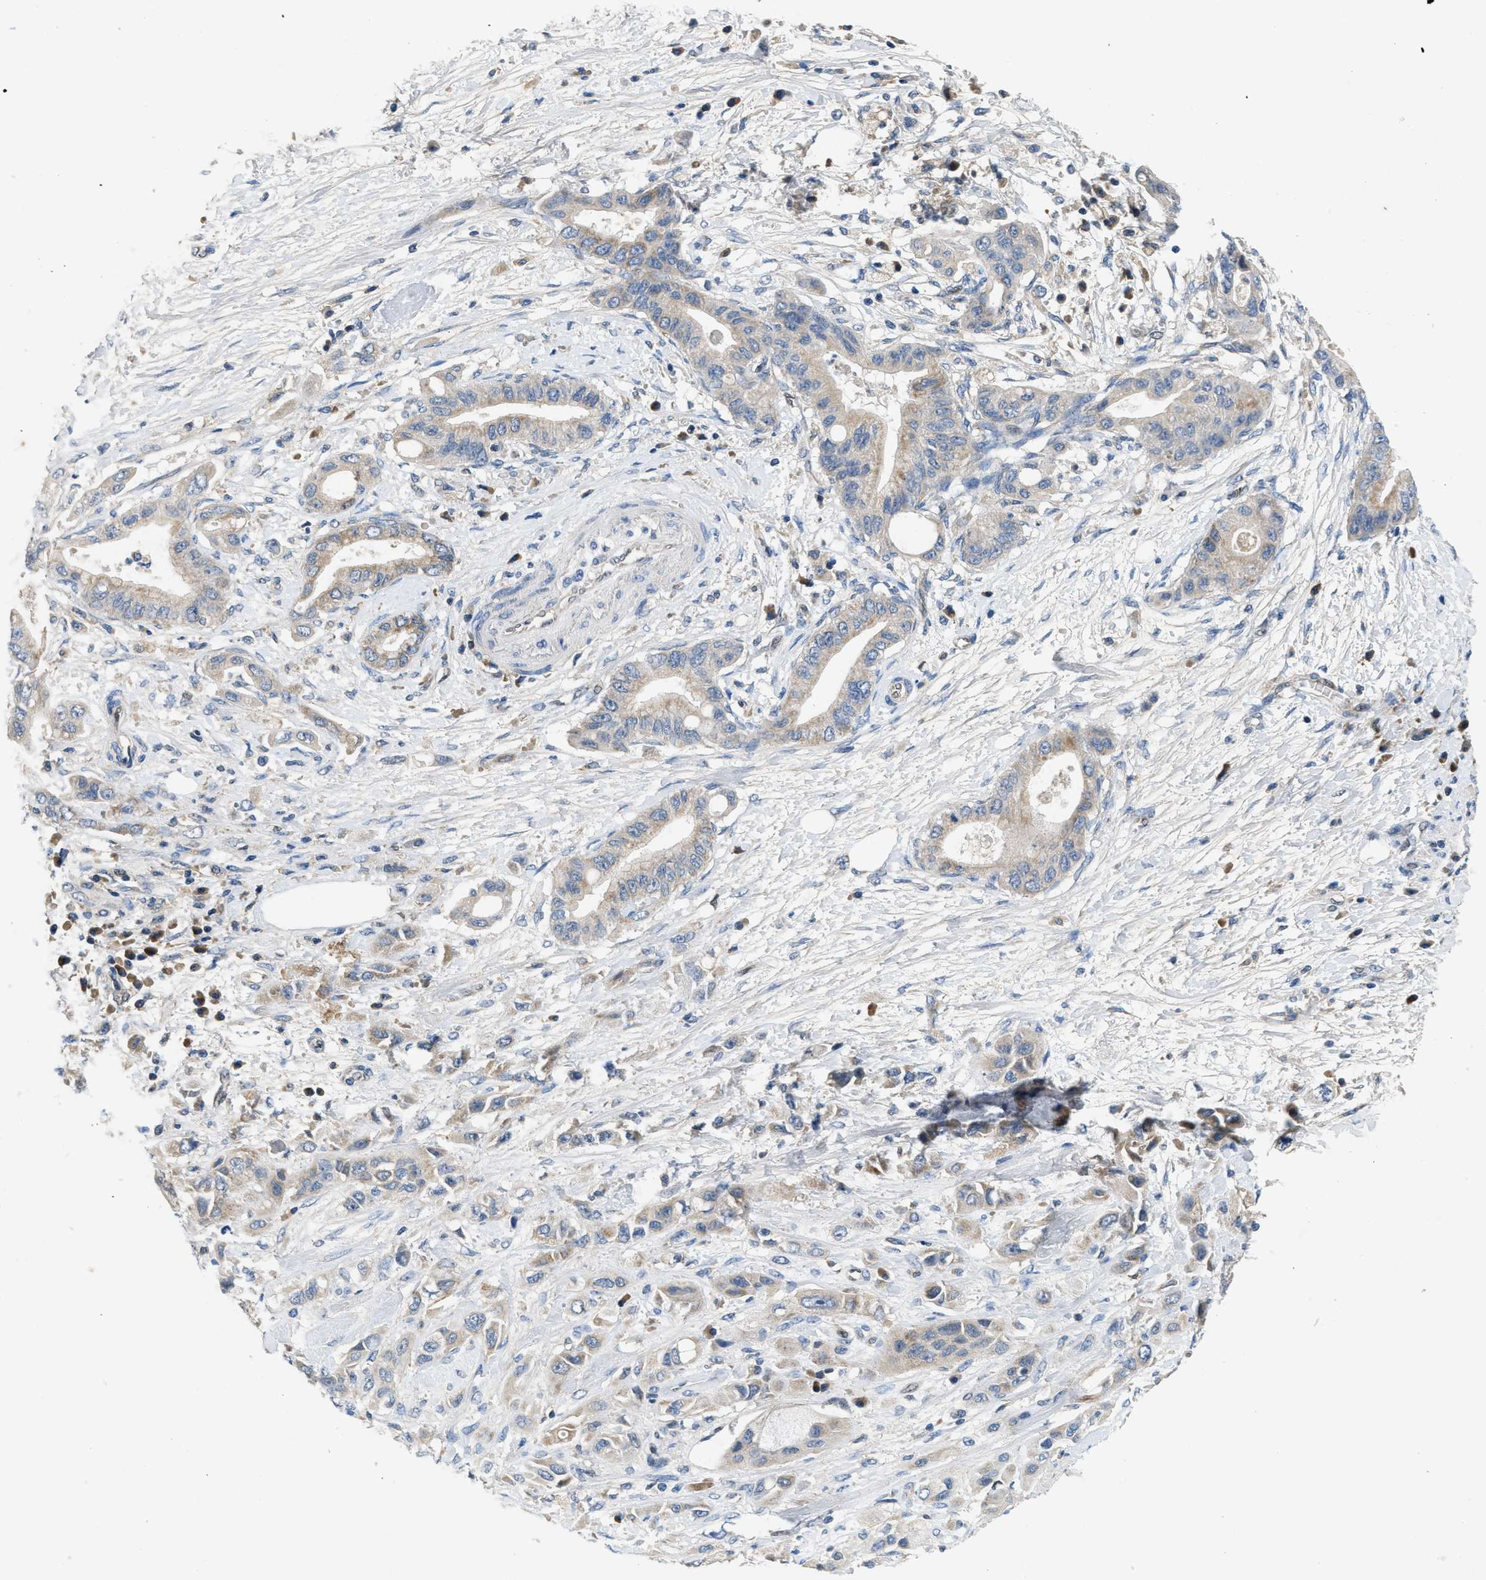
{"staining": {"intensity": "weak", "quantity": "<25%", "location": "cytoplasmic/membranous"}, "tissue": "pancreatic cancer", "cell_type": "Tumor cells", "image_type": "cancer", "snomed": [{"axis": "morphology", "description": "Adenocarcinoma, NOS"}, {"axis": "topography", "description": "Pancreas"}], "caption": "Immunohistochemistry (IHC) photomicrograph of pancreatic adenocarcinoma stained for a protein (brown), which displays no staining in tumor cells.", "gene": "PNKD", "patient": {"sex": "female", "age": 73}}